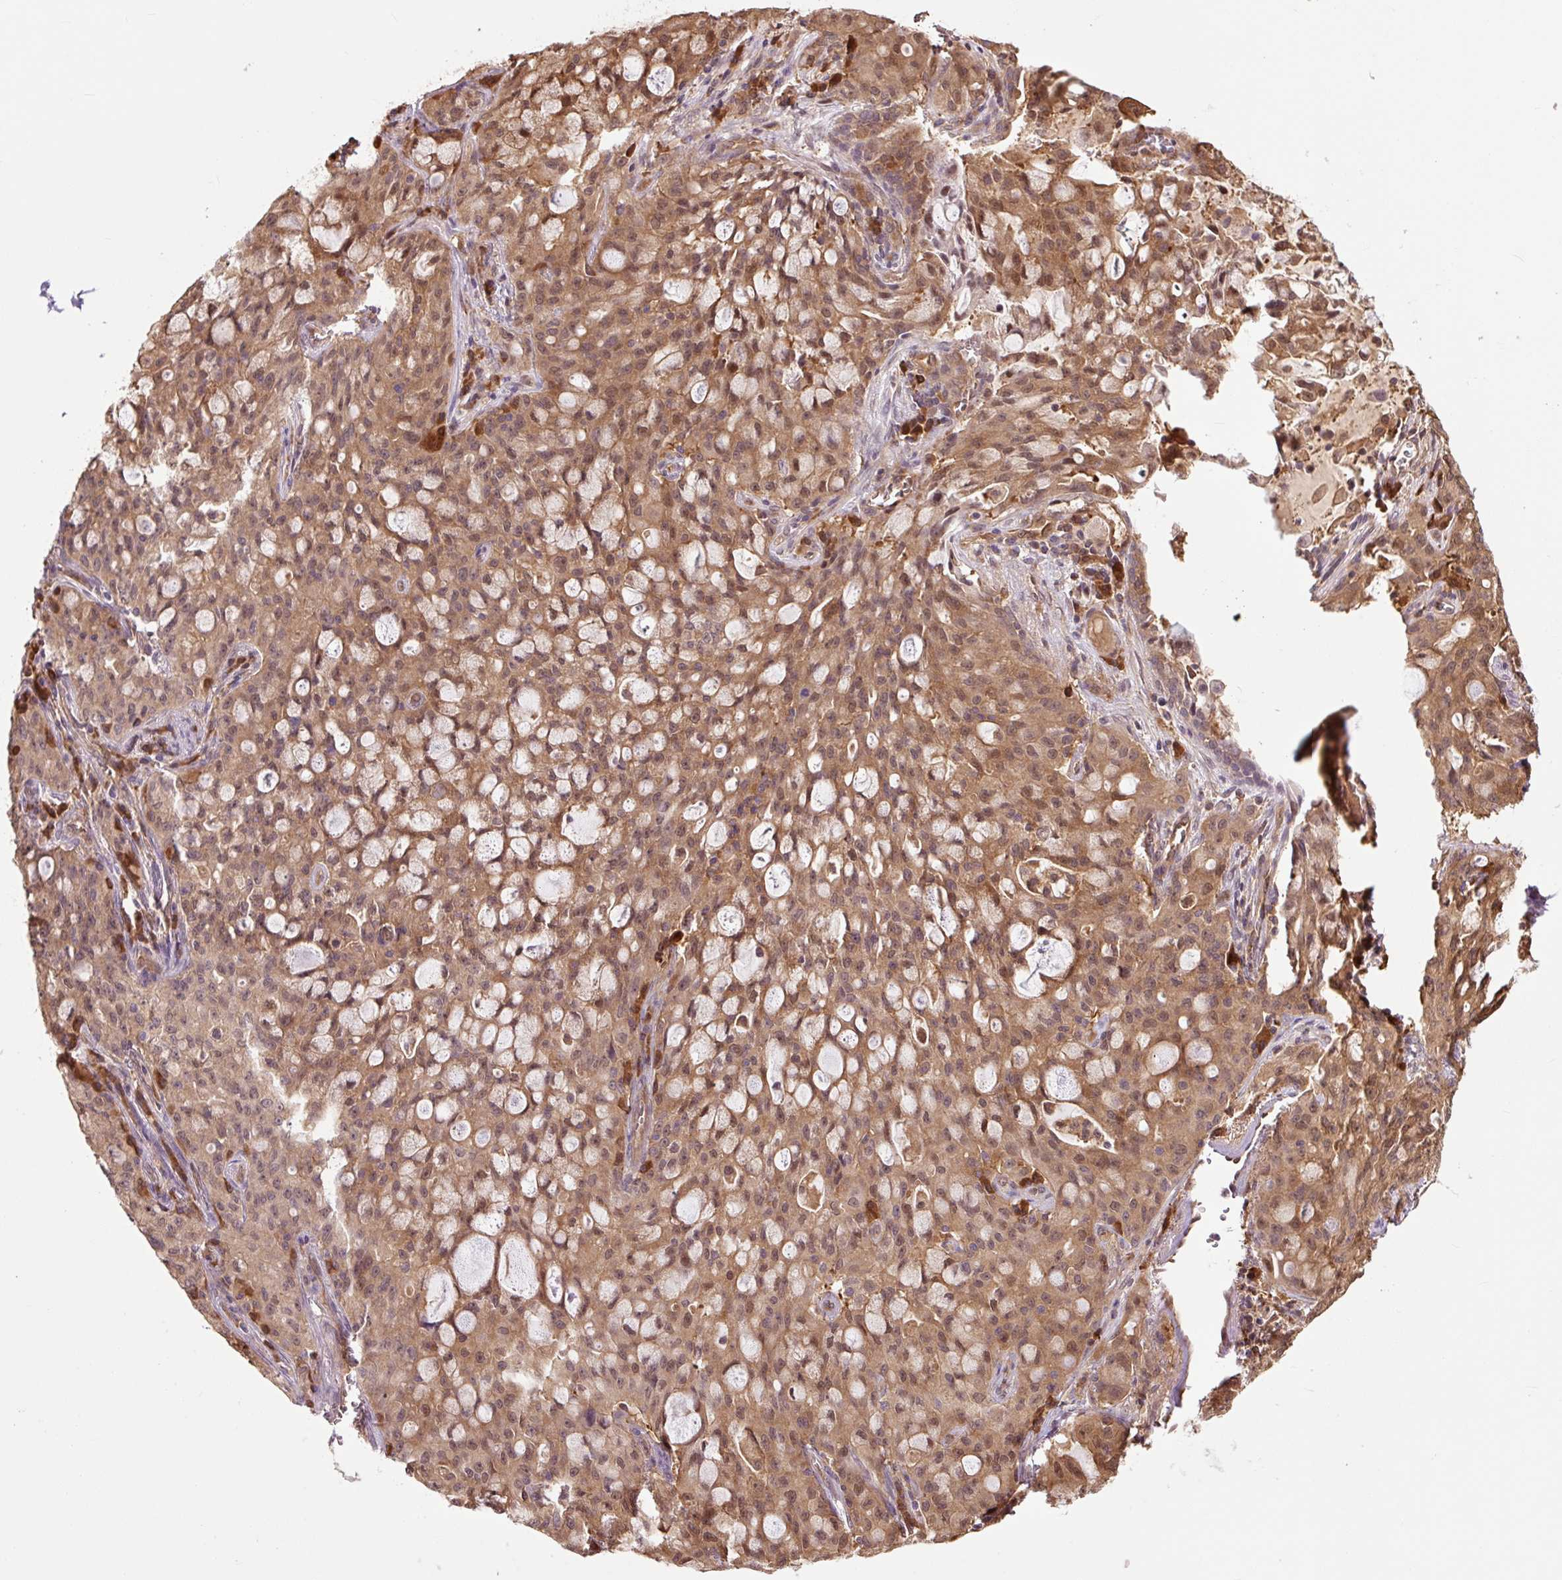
{"staining": {"intensity": "moderate", "quantity": ">75%", "location": "cytoplasmic/membranous,nuclear"}, "tissue": "lung cancer", "cell_type": "Tumor cells", "image_type": "cancer", "snomed": [{"axis": "morphology", "description": "Adenocarcinoma, NOS"}, {"axis": "topography", "description": "Lung"}], "caption": "An image showing moderate cytoplasmic/membranous and nuclear positivity in about >75% of tumor cells in lung adenocarcinoma, as visualized by brown immunohistochemical staining.", "gene": "TPT1", "patient": {"sex": "female", "age": 44}}